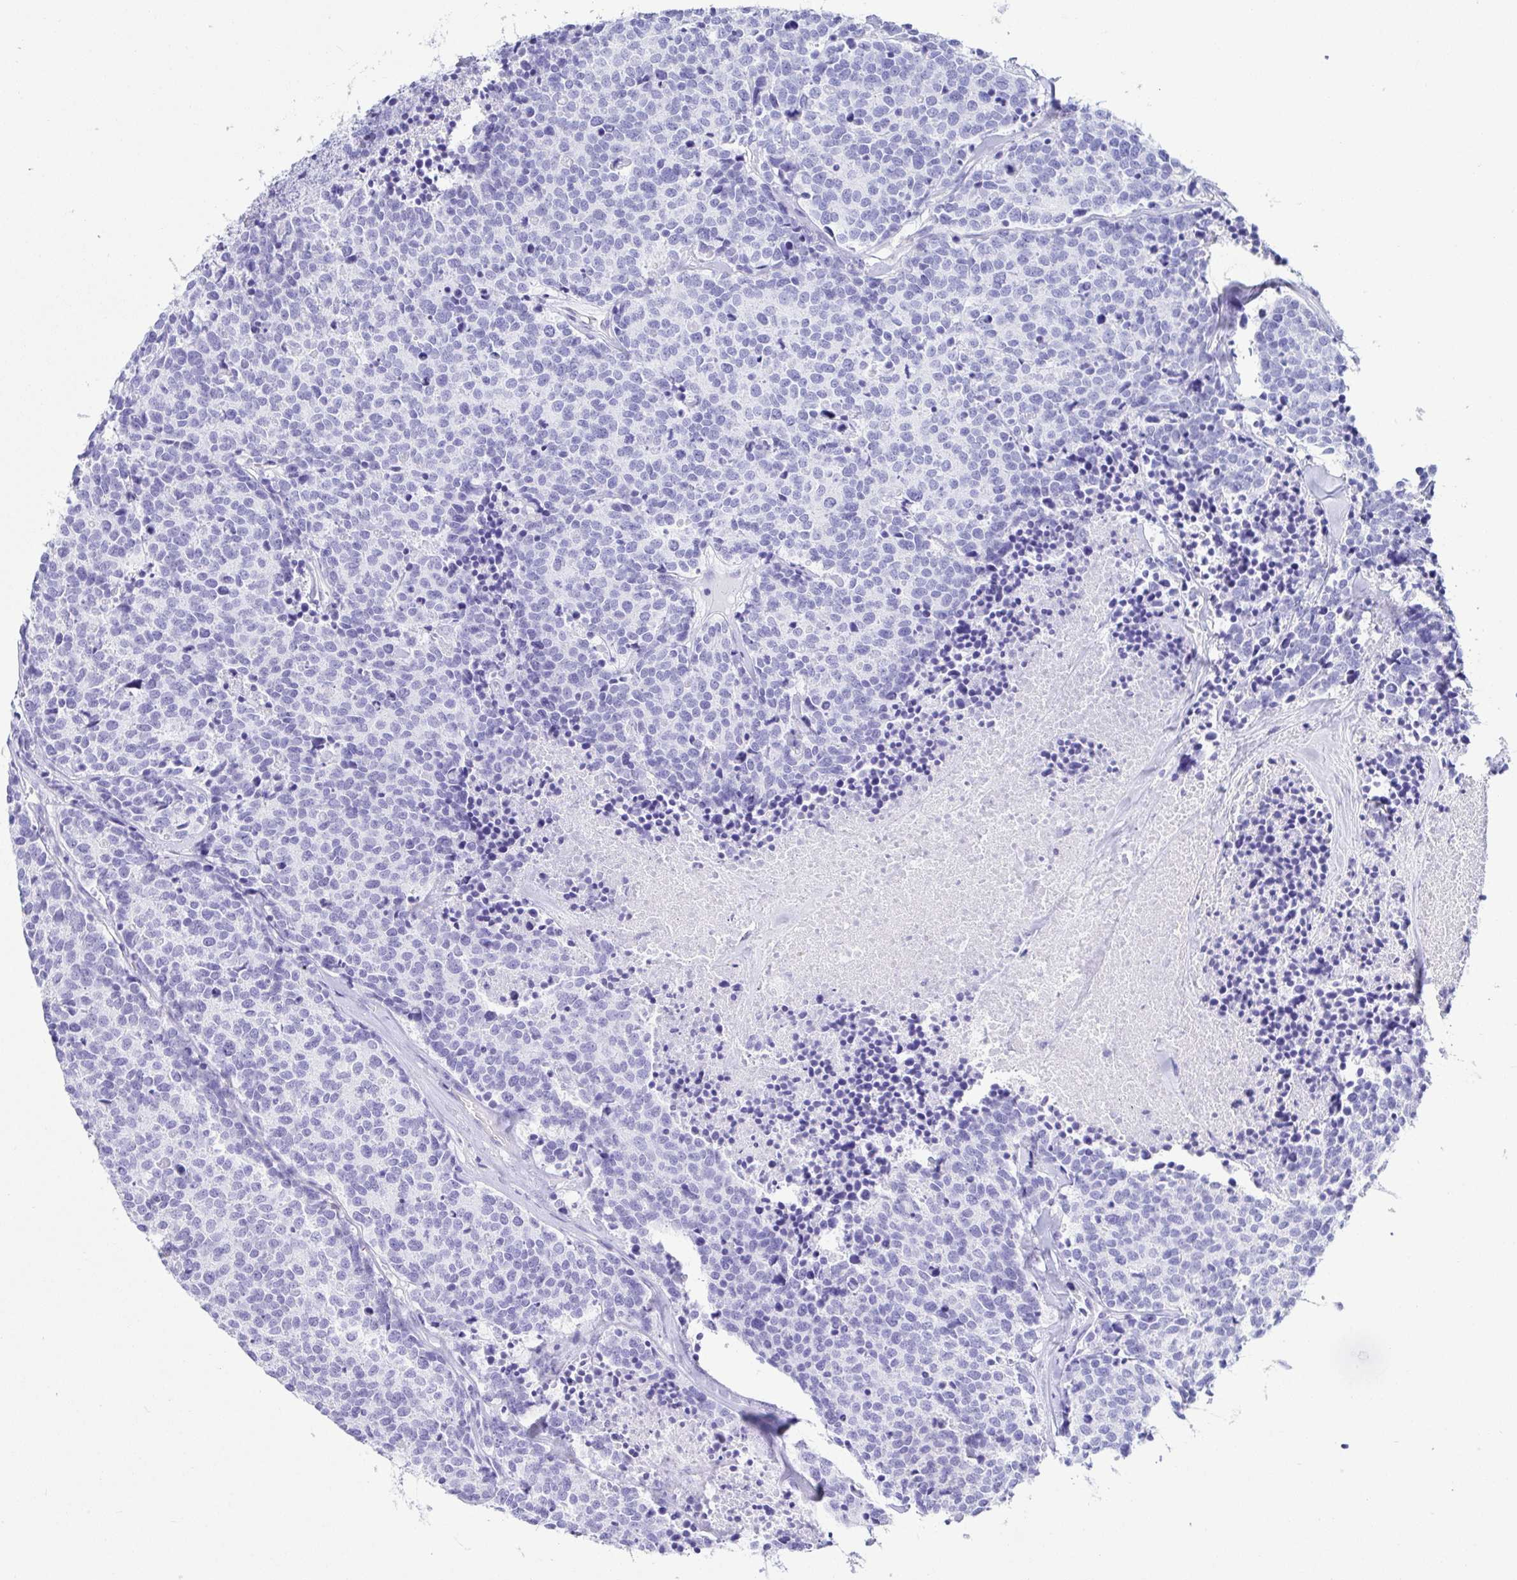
{"staining": {"intensity": "negative", "quantity": "none", "location": "none"}, "tissue": "carcinoid", "cell_type": "Tumor cells", "image_type": "cancer", "snomed": [{"axis": "morphology", "description": "Carcinoid, malignant, NOS"}, {"axis": "topography", "description": "Skin"}], "caption": "A histopathology image of carcinoid stained for a protein displays no brown staining in tumor cells. (DAB immunohistochemistry (IHC), high magnification).", "gene": "CD5", "patient": {"sex": "female", "age": 79}}